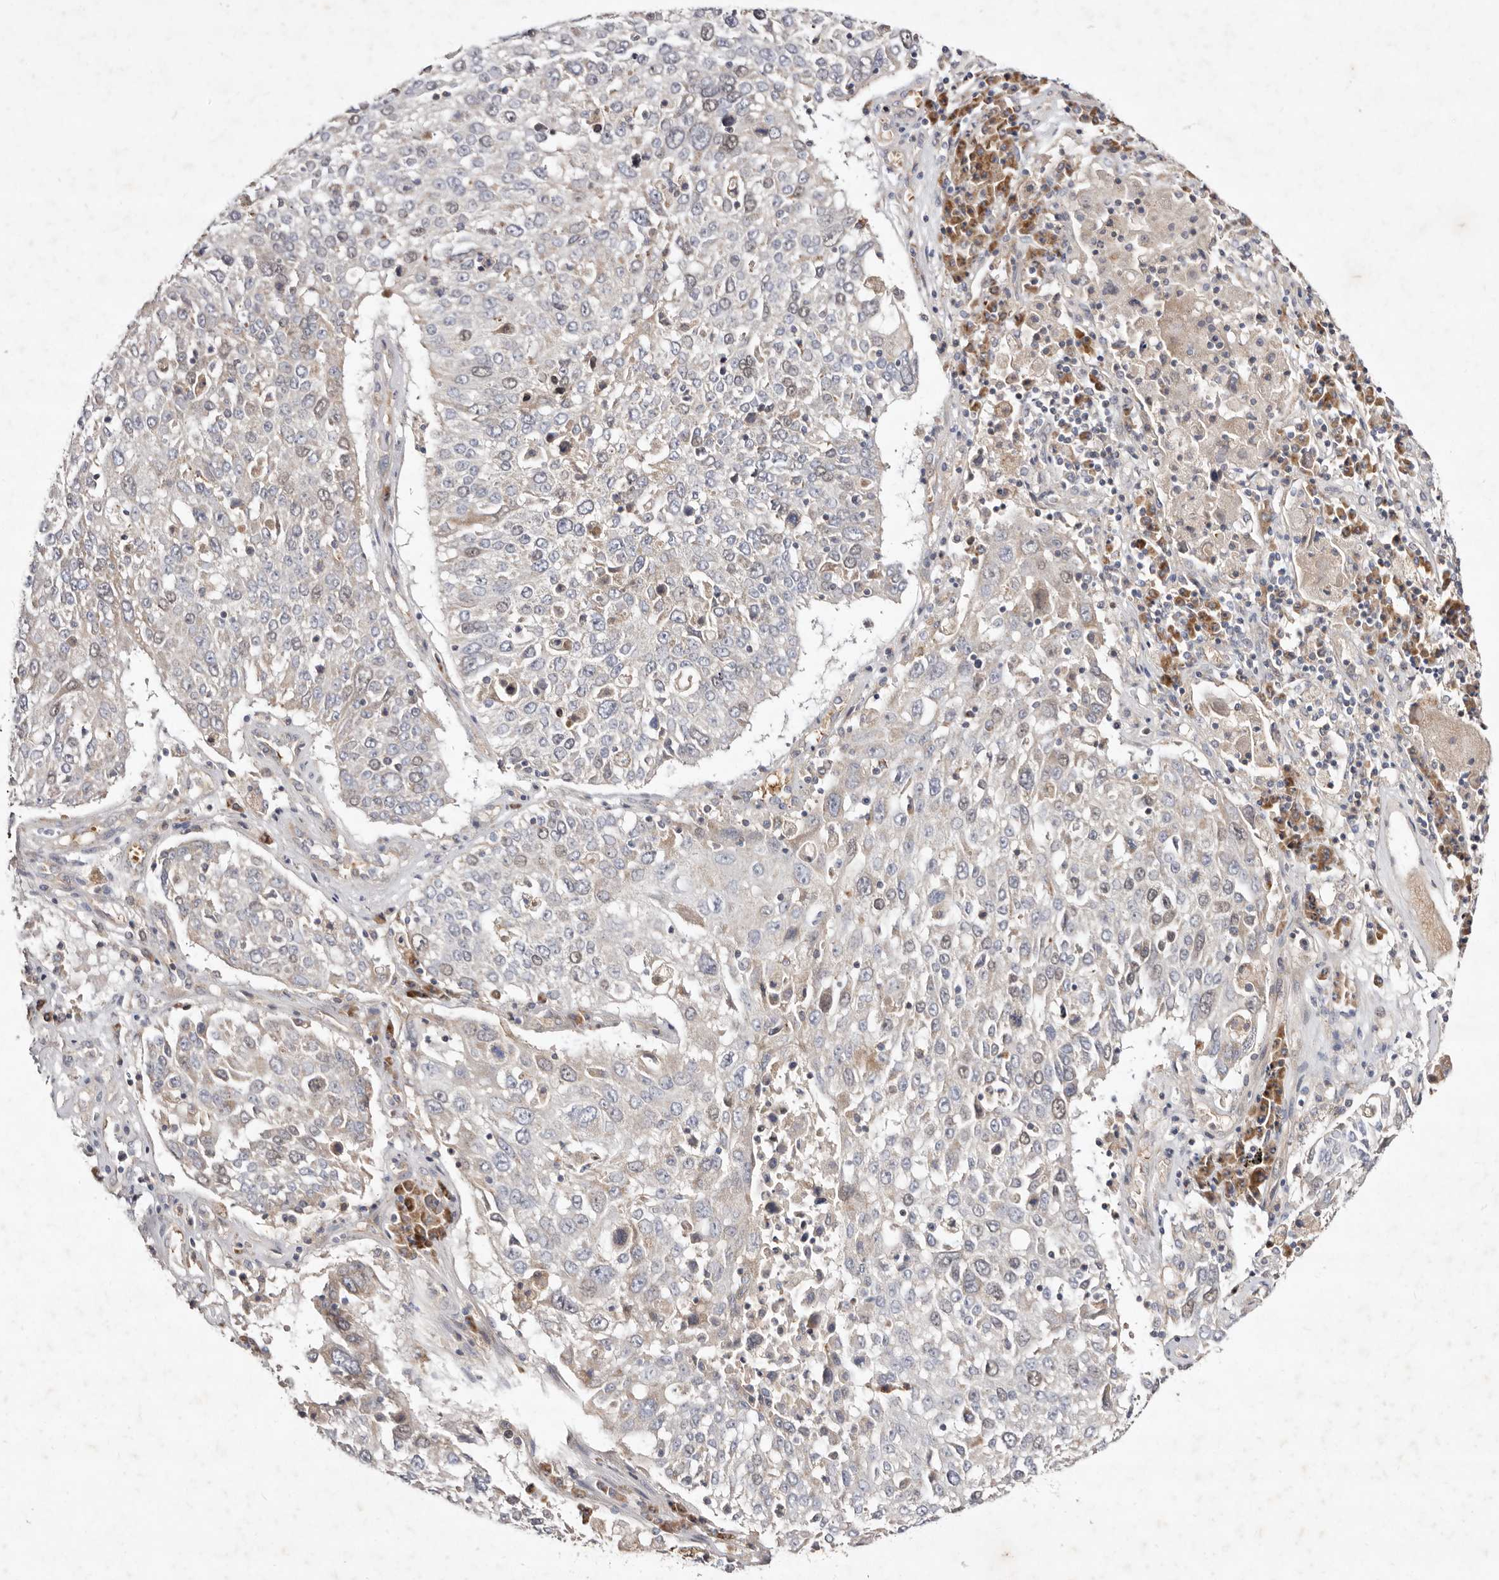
{"staining": {"intensity": "negative", "quantity": "none", "location": "none"}, "tissue": "lung cancer", "cell_type": "Tumor cells", "image_type": "cancer", "snomed": [{"axis": "morphology", "description": "Squamous cell carcinoma, NOS"}, {"axis": "topography", "description": "Lung"}], "caption": "Immunohistochemical staining of squamous cell carcinoma (lung) exhibits no significant staining in tumor cells.", "gene": "SLC25A20", "patient": {"sex": "male", "age": 65}}